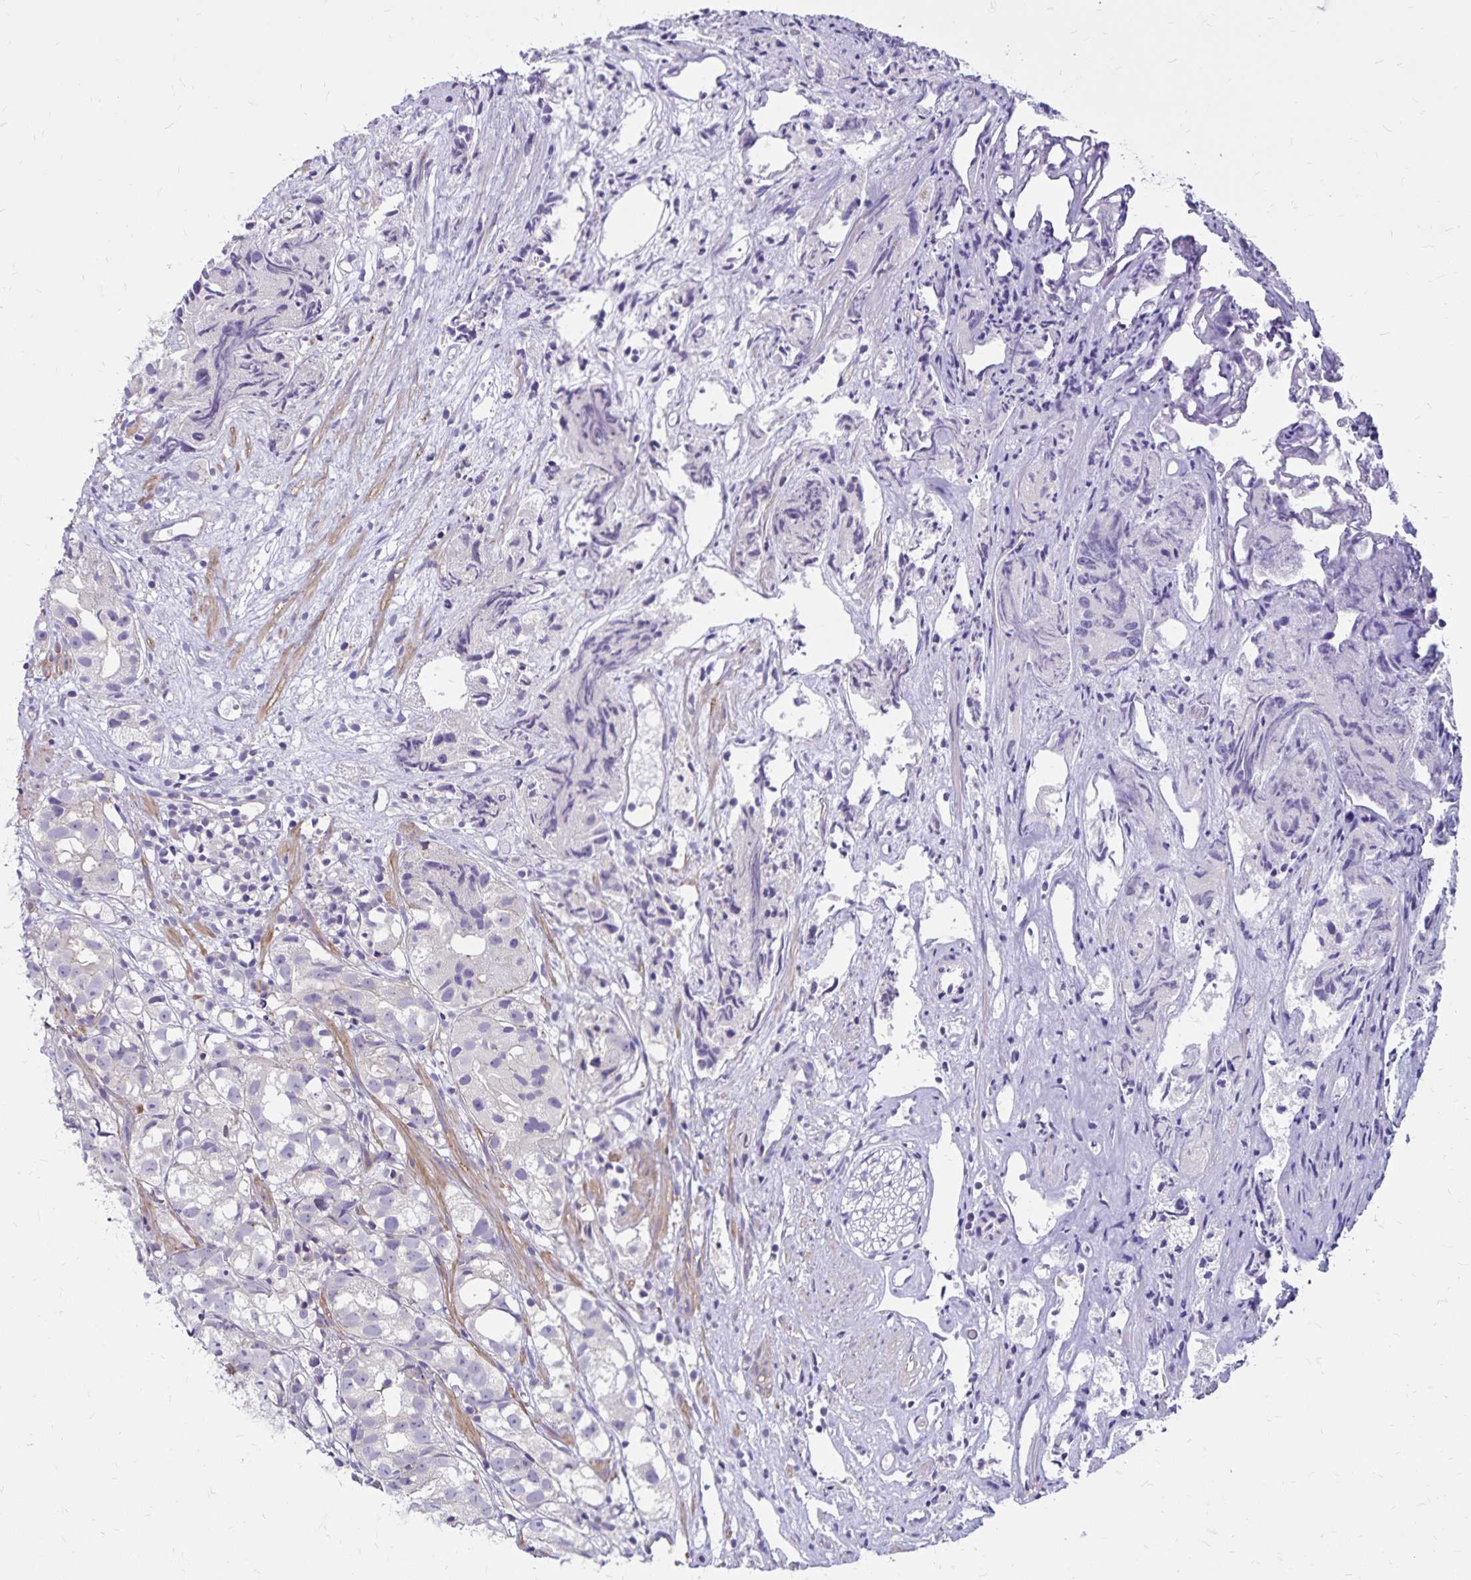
{"staining": {"intensity": "negative", "quantity": "none", "location": "none"}, "tissue": "prostate cancer", "cell_type": "Tumor cells", "image_type": "cancer", "snomed": [{"axis": "morphology", "description": "Adenocarcinoma, High grade"}, {"axis": "topography", "description": "Prostate"}], "caption": "Histopathology image shows no significant protein positivity in tumor cells of prostate high-grade adenocarcinoma.", "gene": "FSD1", "patient": {"sex": "male", "age": 68}}